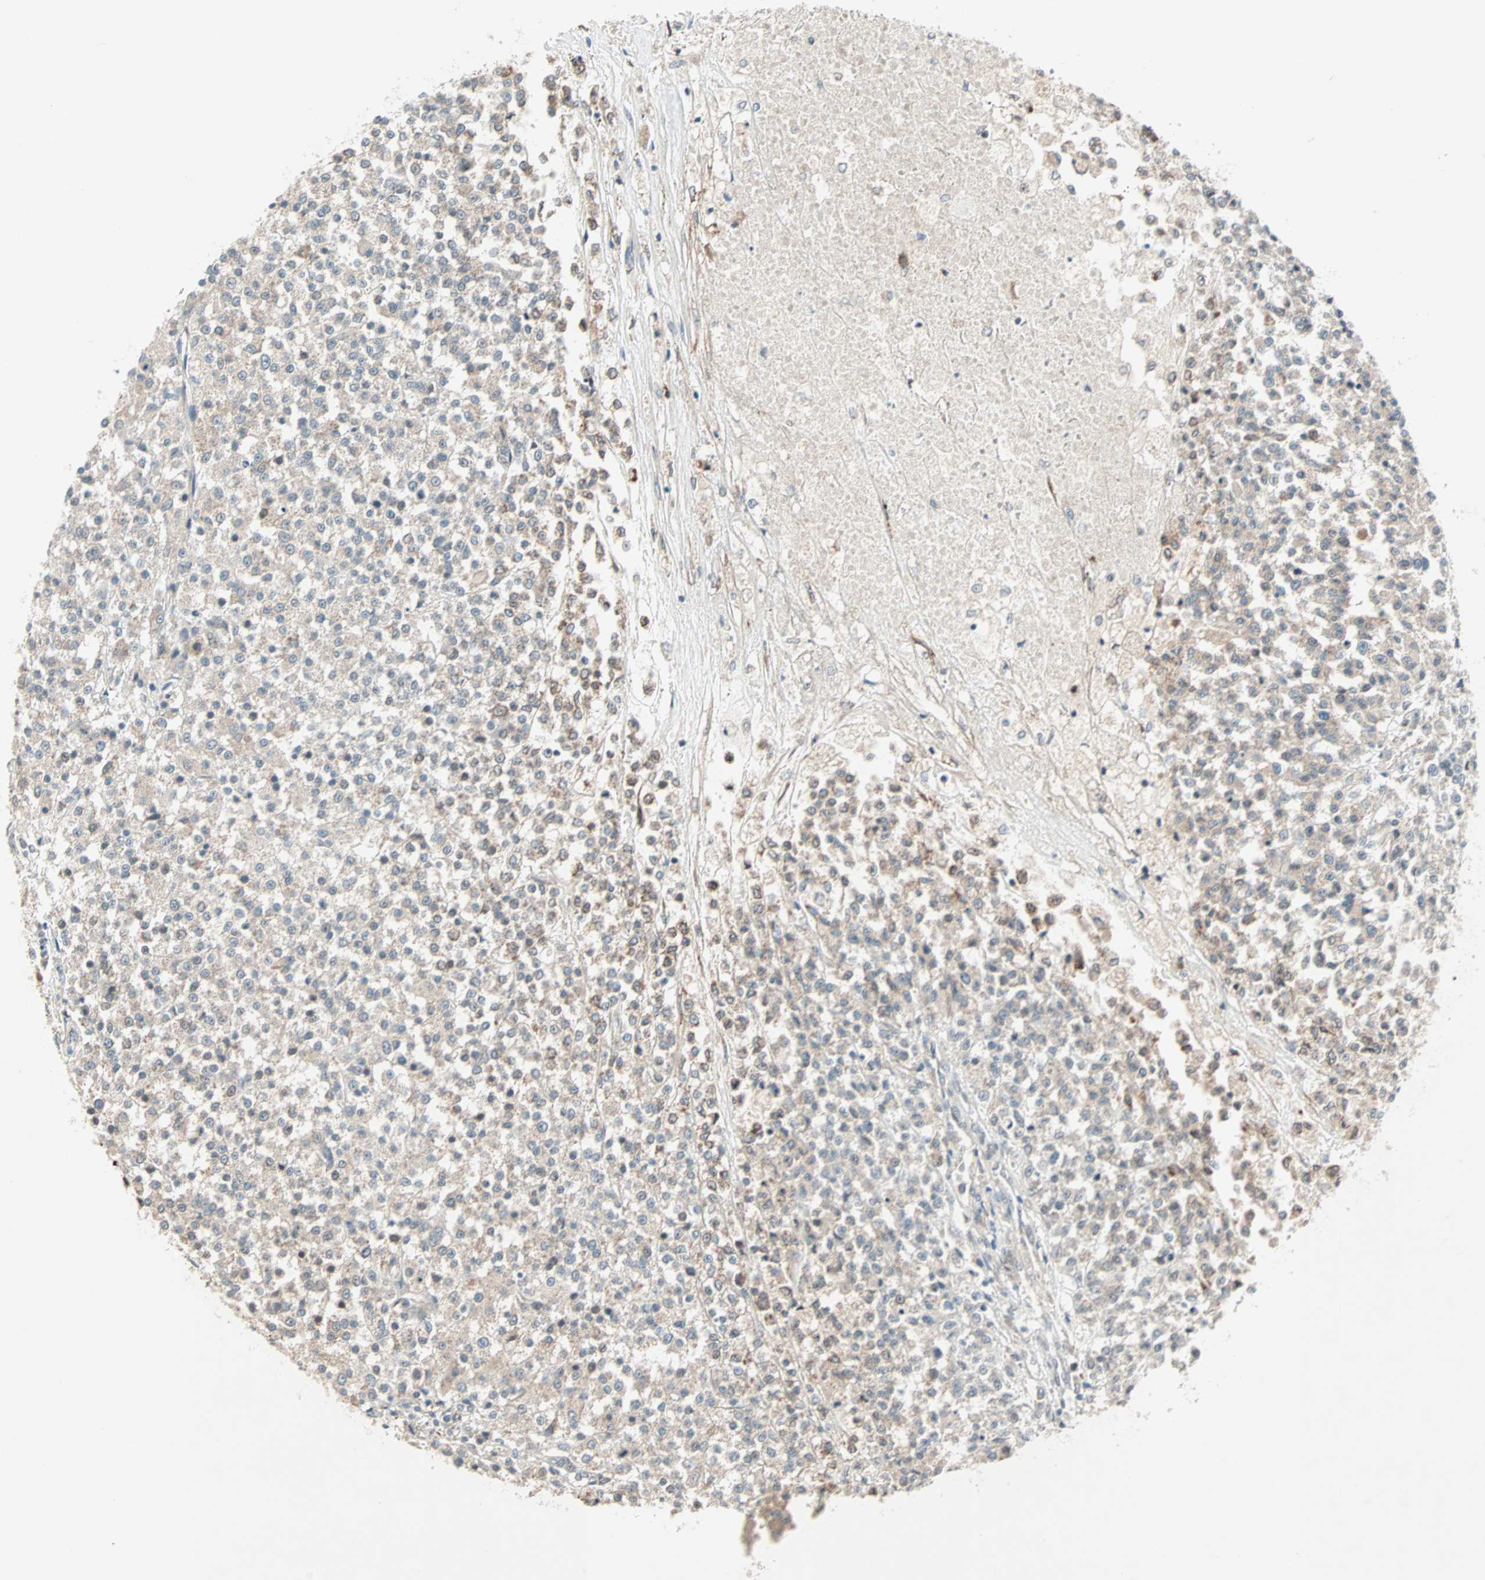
{"staining": {"intensity": "weak", "quantity": ">75%", "location": "cytoplasmic/membranous"}, "tissue": "testis cancer", "cell_type": "Tumor cells", "image_type": "cancer", "snomed": [{"axis": "morphology", "description": "Seminoma, NOS"}, {"axis": "topography", "description": "Testis"}], "caption": "Brown immunohistochemical staining in testis cancer demonstrates weak cytoplasmic/membranous expression in approximately >75% of tumor cells.", "gene": "PGBD1", "patient": {"sex": "male", "age": 59}}